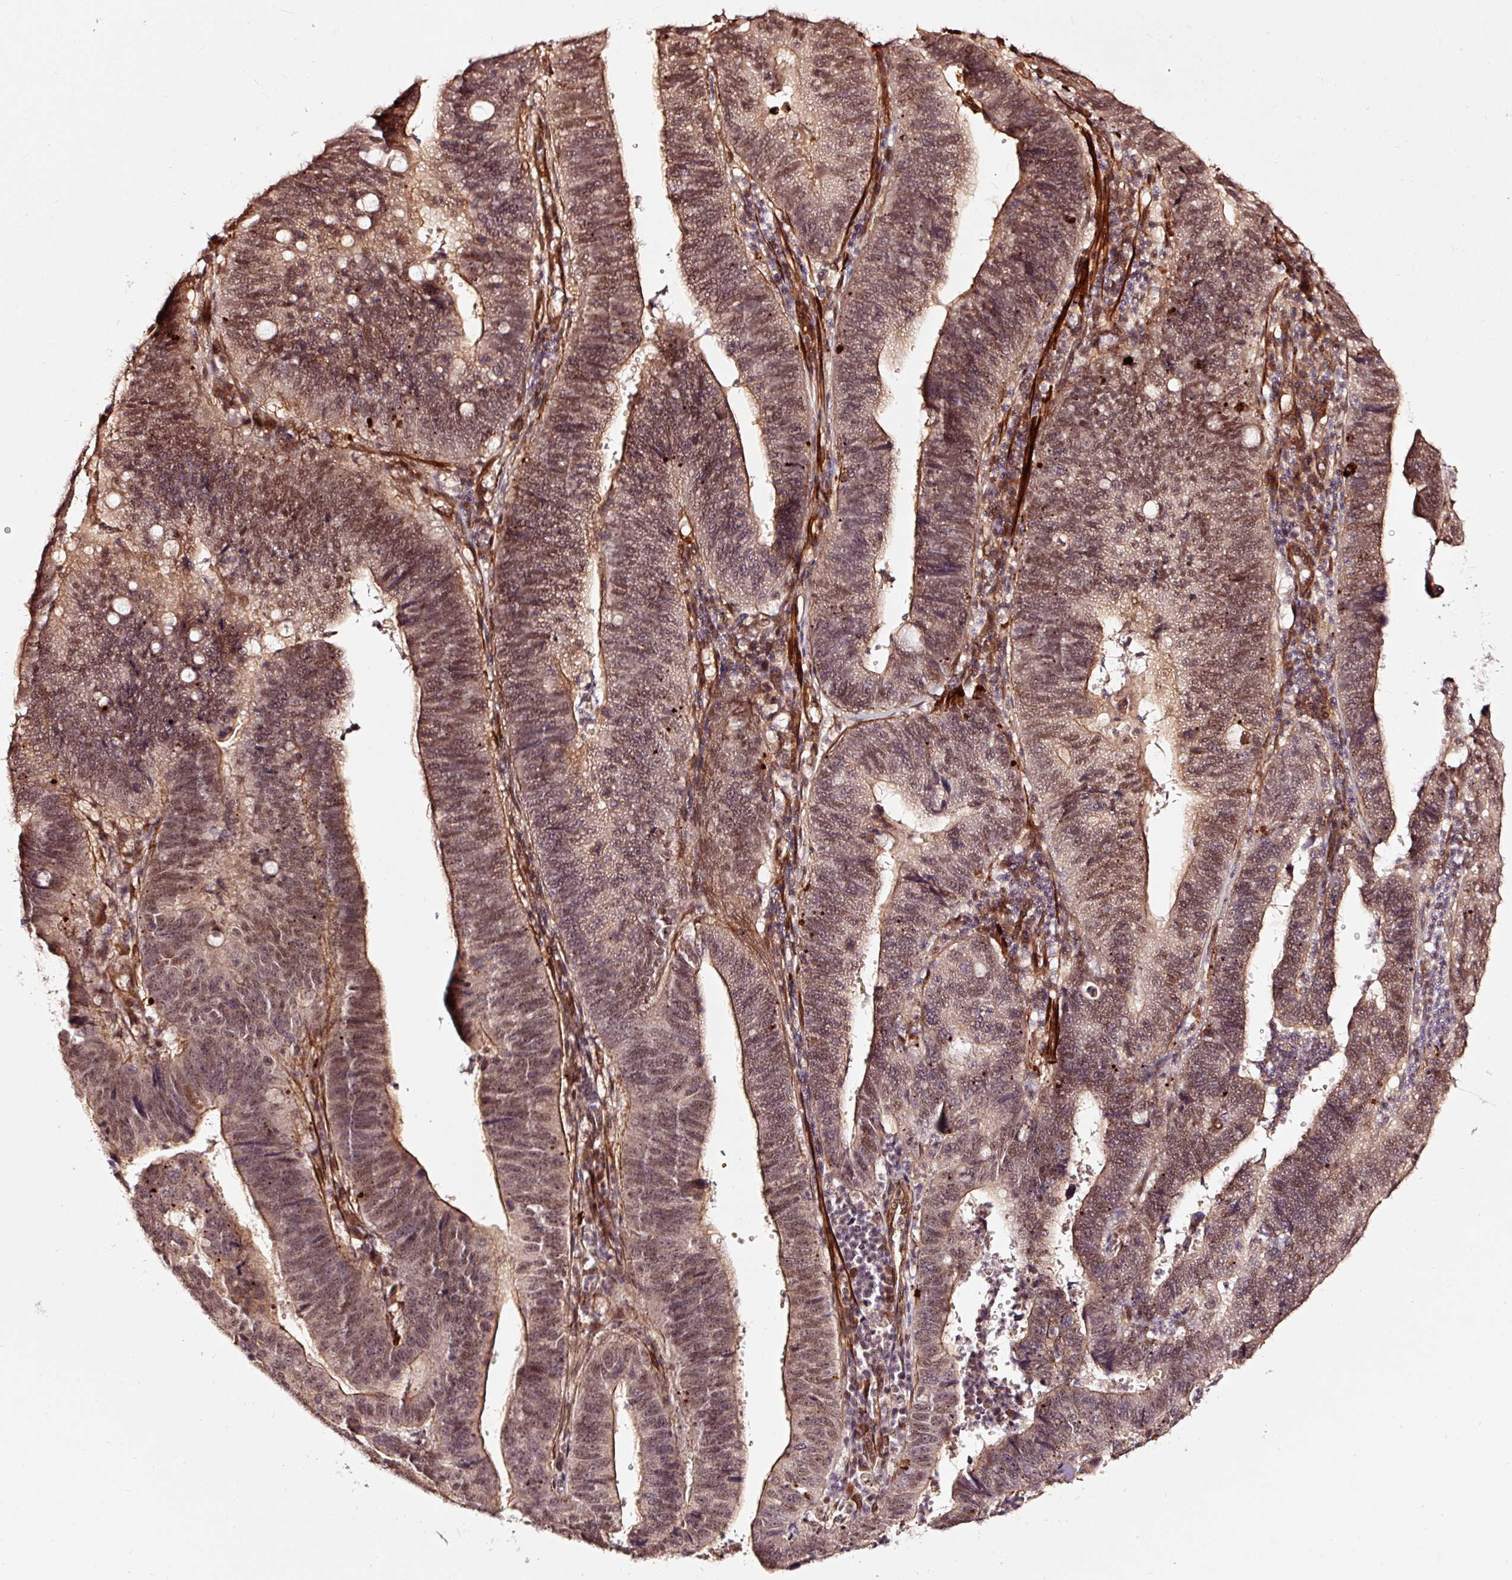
{"staining": {"intensity": "moderate", "quantity": "25%-75%", "location": "cytoplasmic/membranous,nuclear"}, "tissue": "stomach cancer", "cell_type": "Tumor cells", "image_type": "cancer", "snomed": [{"axis": "morphology", "description": "Adenocarcinoma, NOS"}, {"axis": "topography", "description": "Stomach"}], "caption": "Tumor cells exhibit medium levels of moderate cytoplasmic/membranous and nuclear staining in approximately 25%-75% of cells in human stomach cancer (adenocarcinoma).", "gene": "TPM1", "patient": {"sex": "male", "age": 59}}